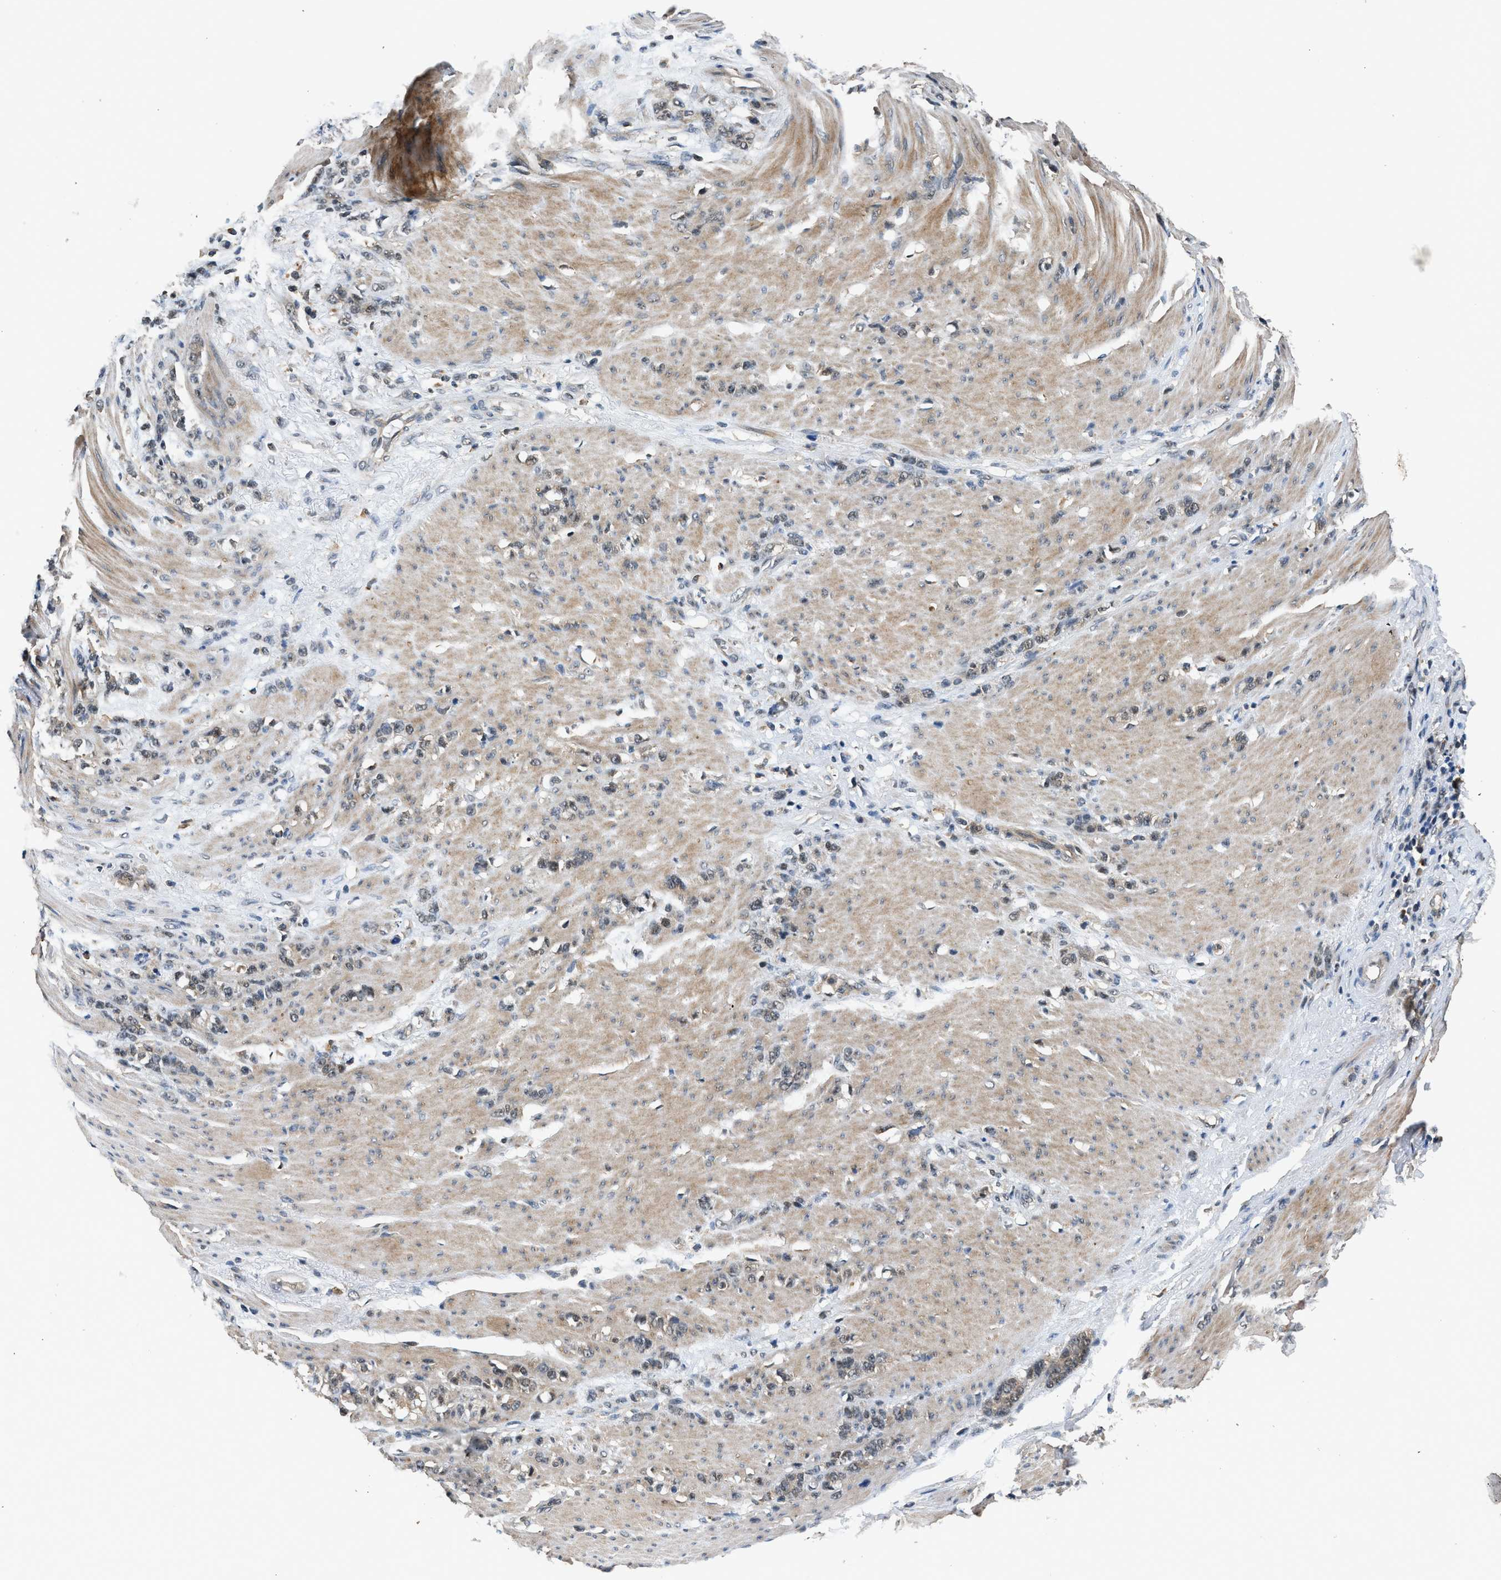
{"staining": {"intensity": "weak", "quantity": "25%-75%", "location": "cytoplasmic/membranous"}, "tissue": "stomach cancer", "cell_type": "Tumor cells", "image_type": "cancer", "snomed": [{"axis": "morphology", "description": "Adenocarcinoma, NOS"}, {"axis": "topography", "description": "Stomach, lower"}], "caption": "A micrograph of stomach cancer (adenocarcinoma) stained for a protein reveals weak cytoplasmic/membranous brown staining in tumor cells. Using DAB (3,3'-diaminobenzidine) (brown) and hematoxylin (blue) stains, captured at high magnification using brightfield microscopy.", "gene": "SLC15A4", "patient": {"sex": "male", "age": 88}}